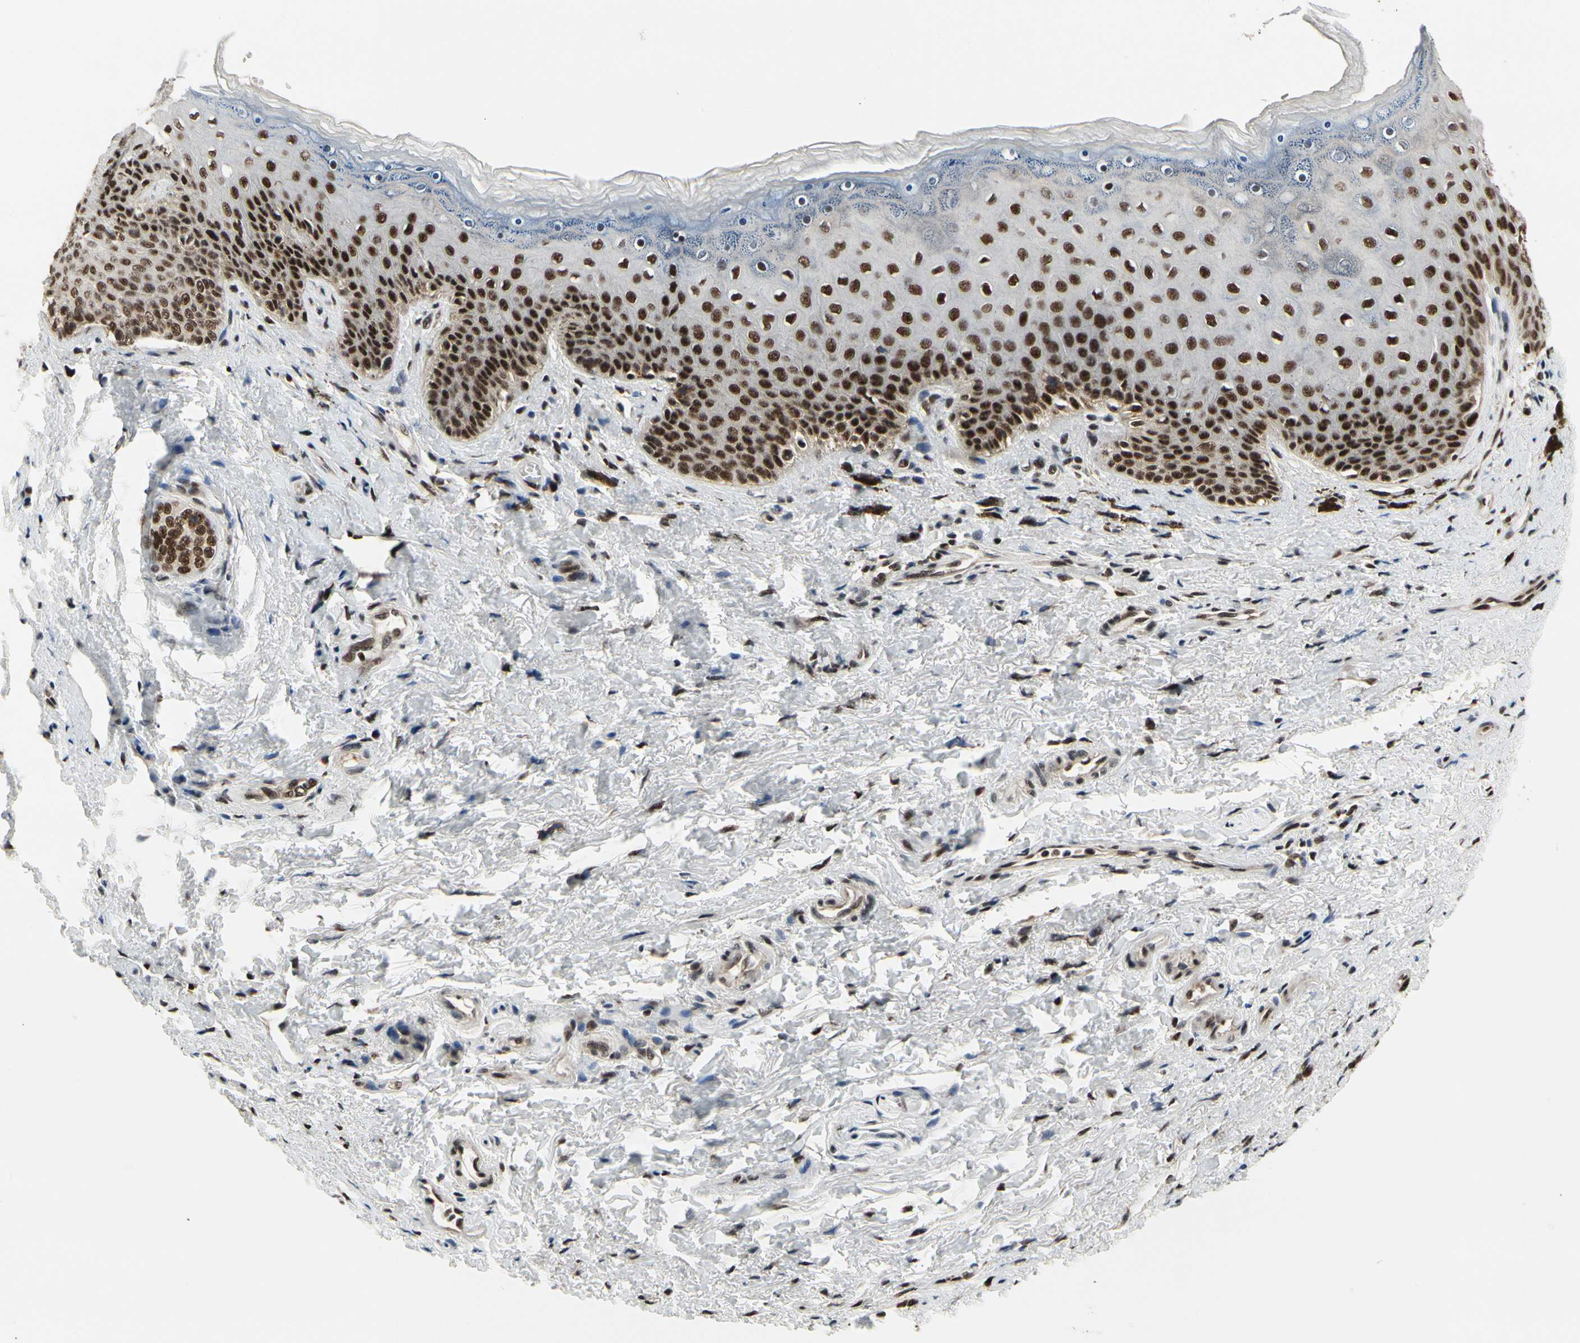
{"staining": {"intensity": "strong", "quantity": ">75%", "location": "nuclear"}, "tissue": "skin", "cell_type": "Epidermal cells", "image_type": "normal", "snomed": [{"axis": "morphology", "description": "Normal tissue, NOS"}, {"axis": "topography", "description": "Anal"}], "caption": "Protein positivity by IHC shows strong nuclear staining in approximately >75% of epidermal cells in benign skin.", "gene": "SRSF11", "patient": {"sex": "female", "age": 46}}